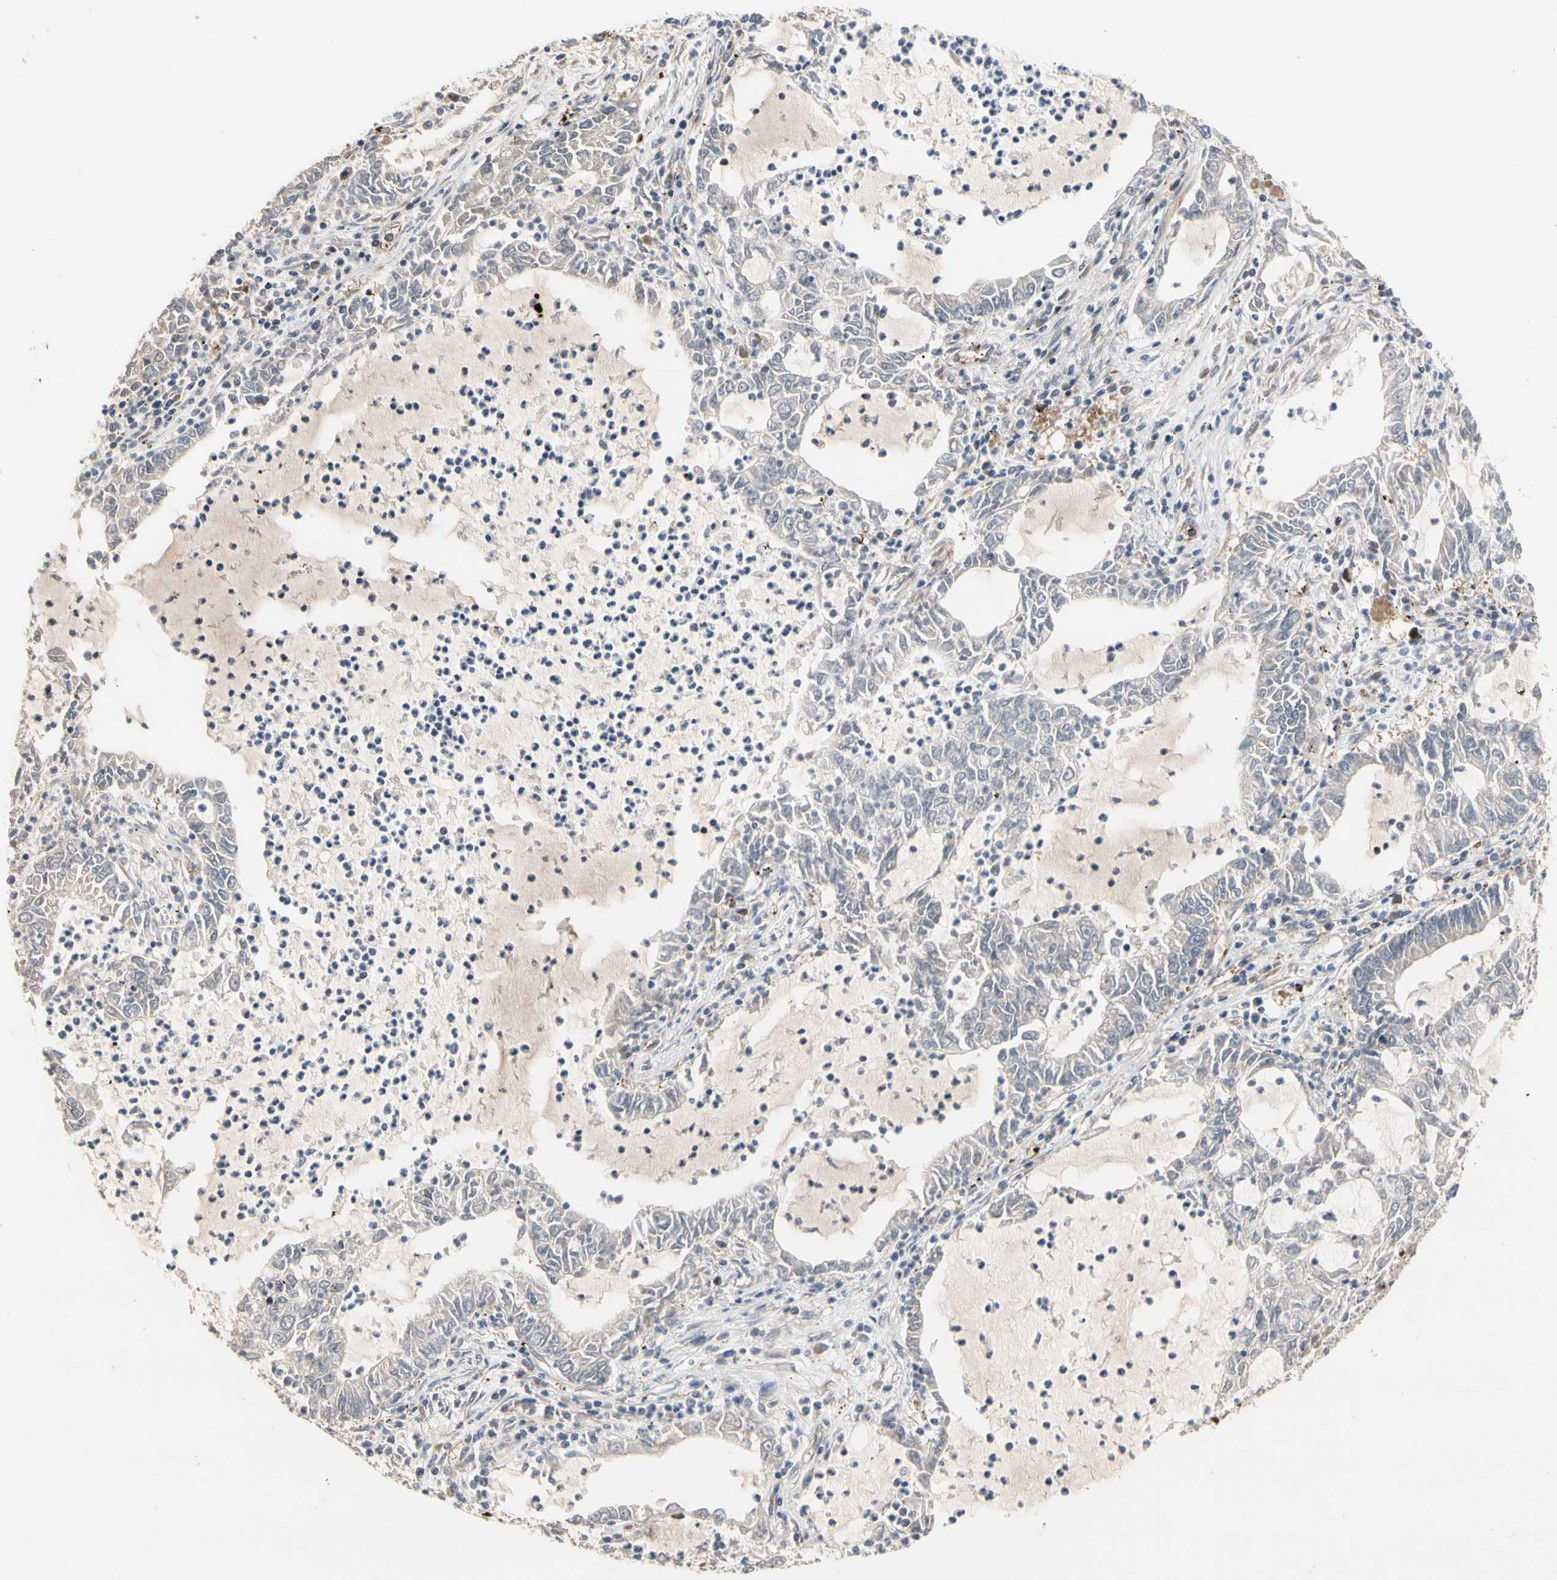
{"staining": {"intensity": "weak", "quantity": "<25%", "location": "cytoplasmic/membranous"}, "tissue": "lung cancer", "cell_type": "Tumor cells", "image_type": "cancer", "snomed": [{"axis": "morphology", "description": "Adenocarcinoma, NOS"}, {"axis": "topography", "description": "Lung"}], "caption": "Human lung cancer (adenocarcinoma) stained for a protein using IHC displays no positivity in tumor cells.", "gene": "HMGCR", "patient": {"sex": "female", "age": 51}}